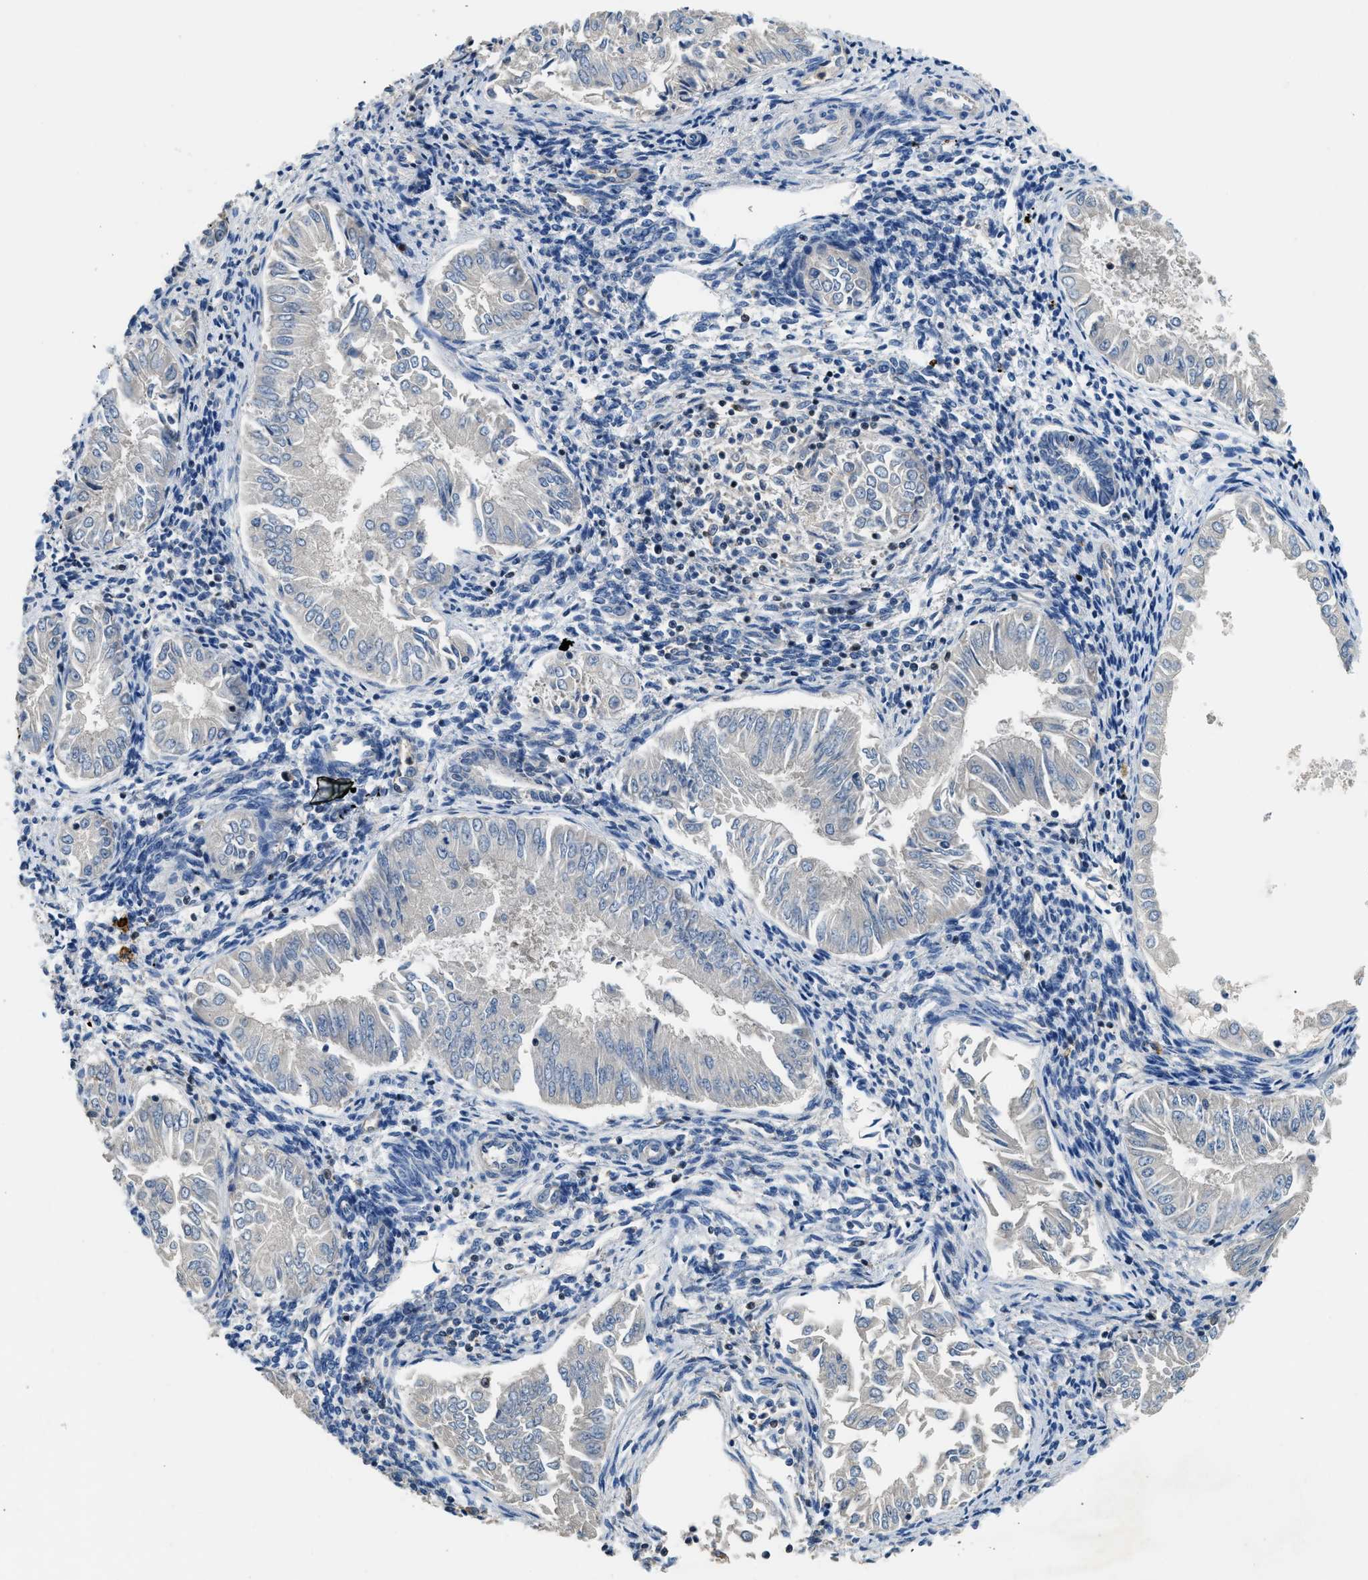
{"staining": {"intensity": "negative", "quantity": "none", "location": "none"}, "tissue": "endometrial cancer", "cell_type": "Tumor cells", "image_type": "cancer", "snomed": [{"axis": "morphology", "description": "Adenocarcinoma, NOS"}, {"axis": "topography", "description": "Endometrium"}], "caption": "Immunohistochemistry histopathology image of endometrial cancer (adenocarcinoma) stained for a protein (brown), which demonstrates no staining in tumor cells.", "gene": "TOX", "patient": {"sex": "female", "age": 53}}